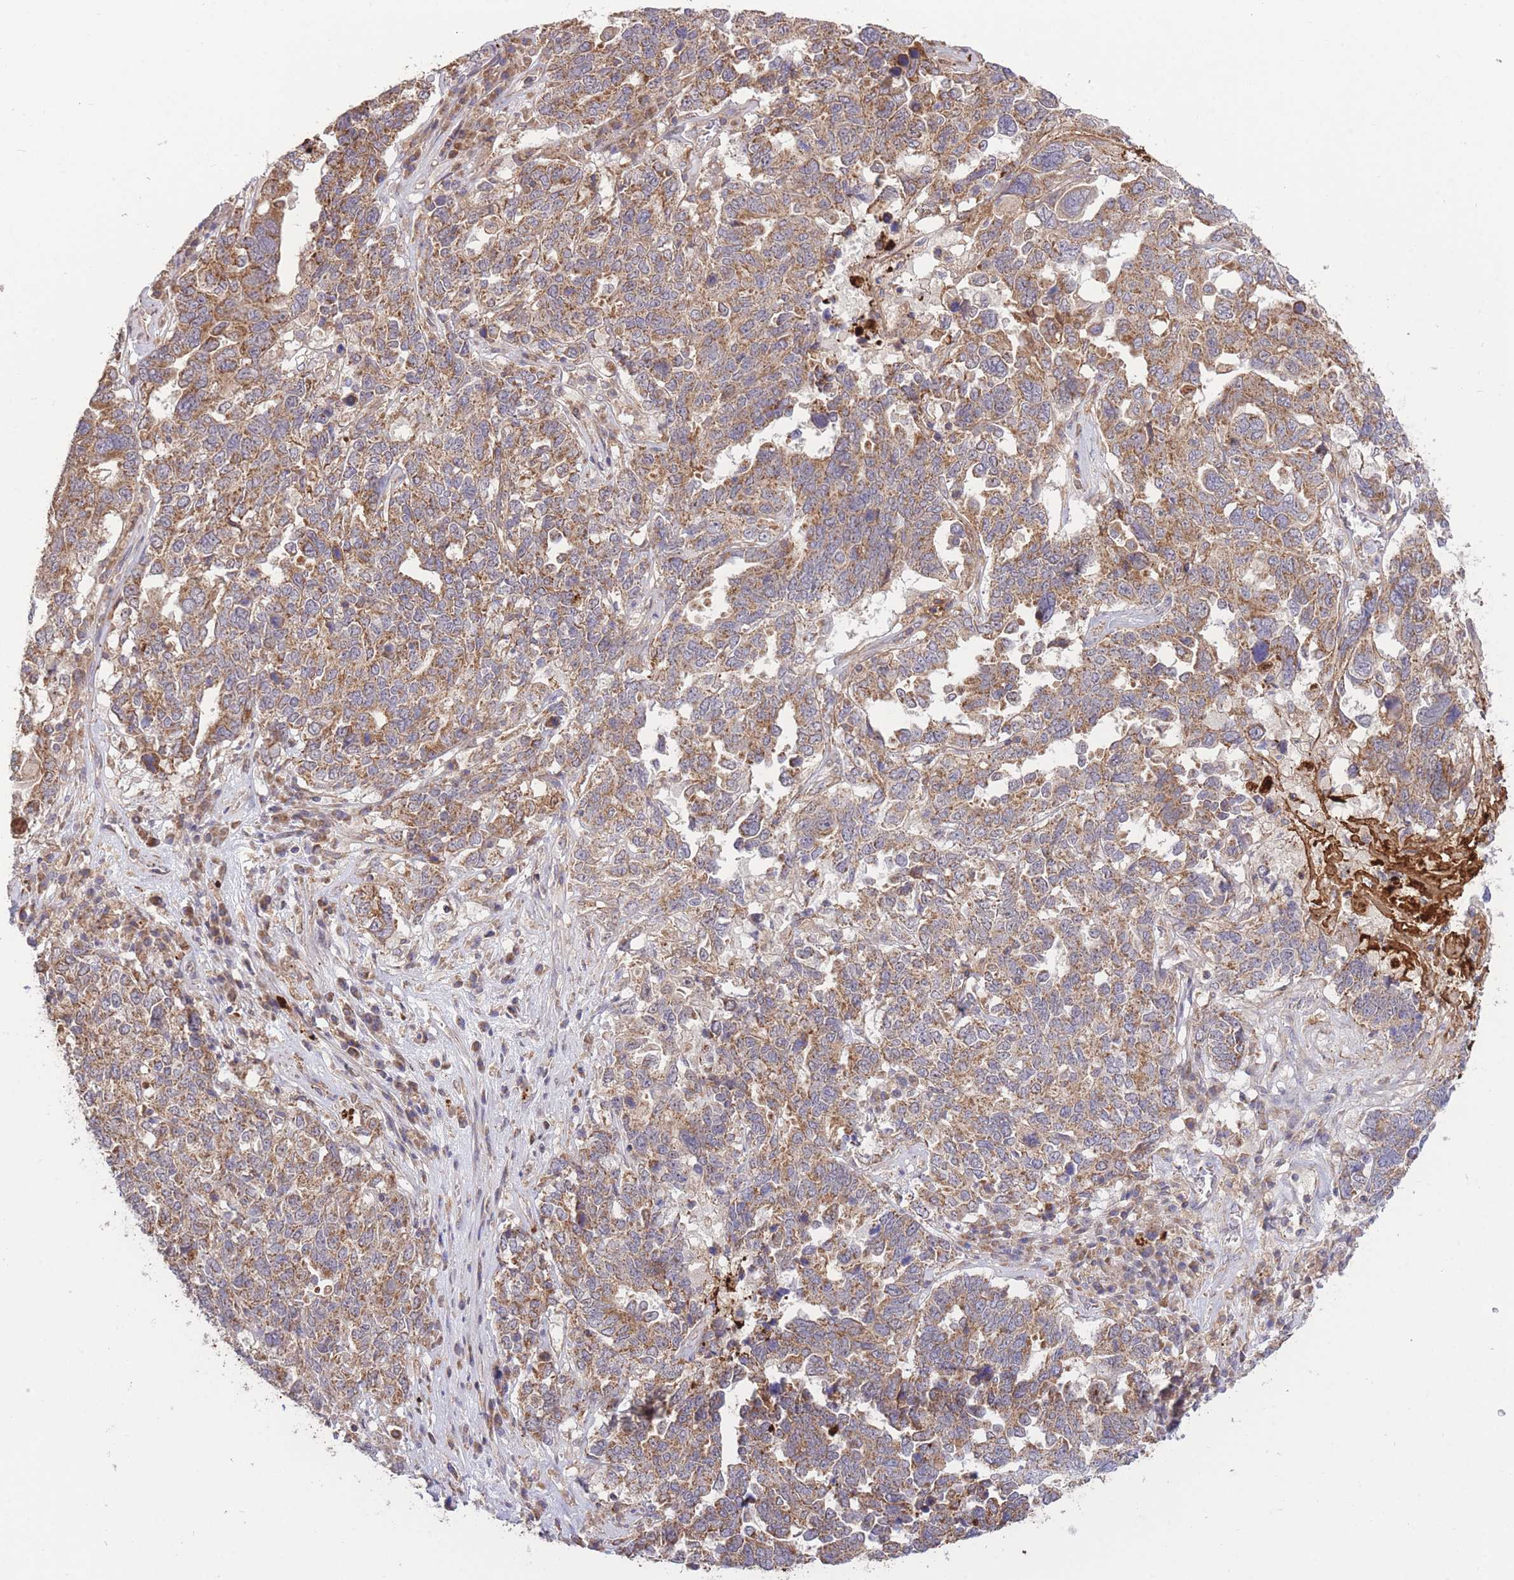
{"staining": {"intensity": "moderate", "quantity": ">75%", "location": "cytoplasmic/membranous"}, "tissue": "ovarian cancer", "cell_type": "Tumor cells", "image_type": "cancer", "snomed": [{"axis": "morphology", "description": "Carcinoma, endometroid"}, {"axis": "topography", "description": "Ovary"}], "caption": "Ovarian endometroid carcinoma stained for a protein reveals moderate cytoplasmic/membranous positivity in tumor cells. The protein is shown in brown color, while the nuclei are stained blue.", "gene": "ATP13A2", "patient": {"sex": "female", "age": 62}}